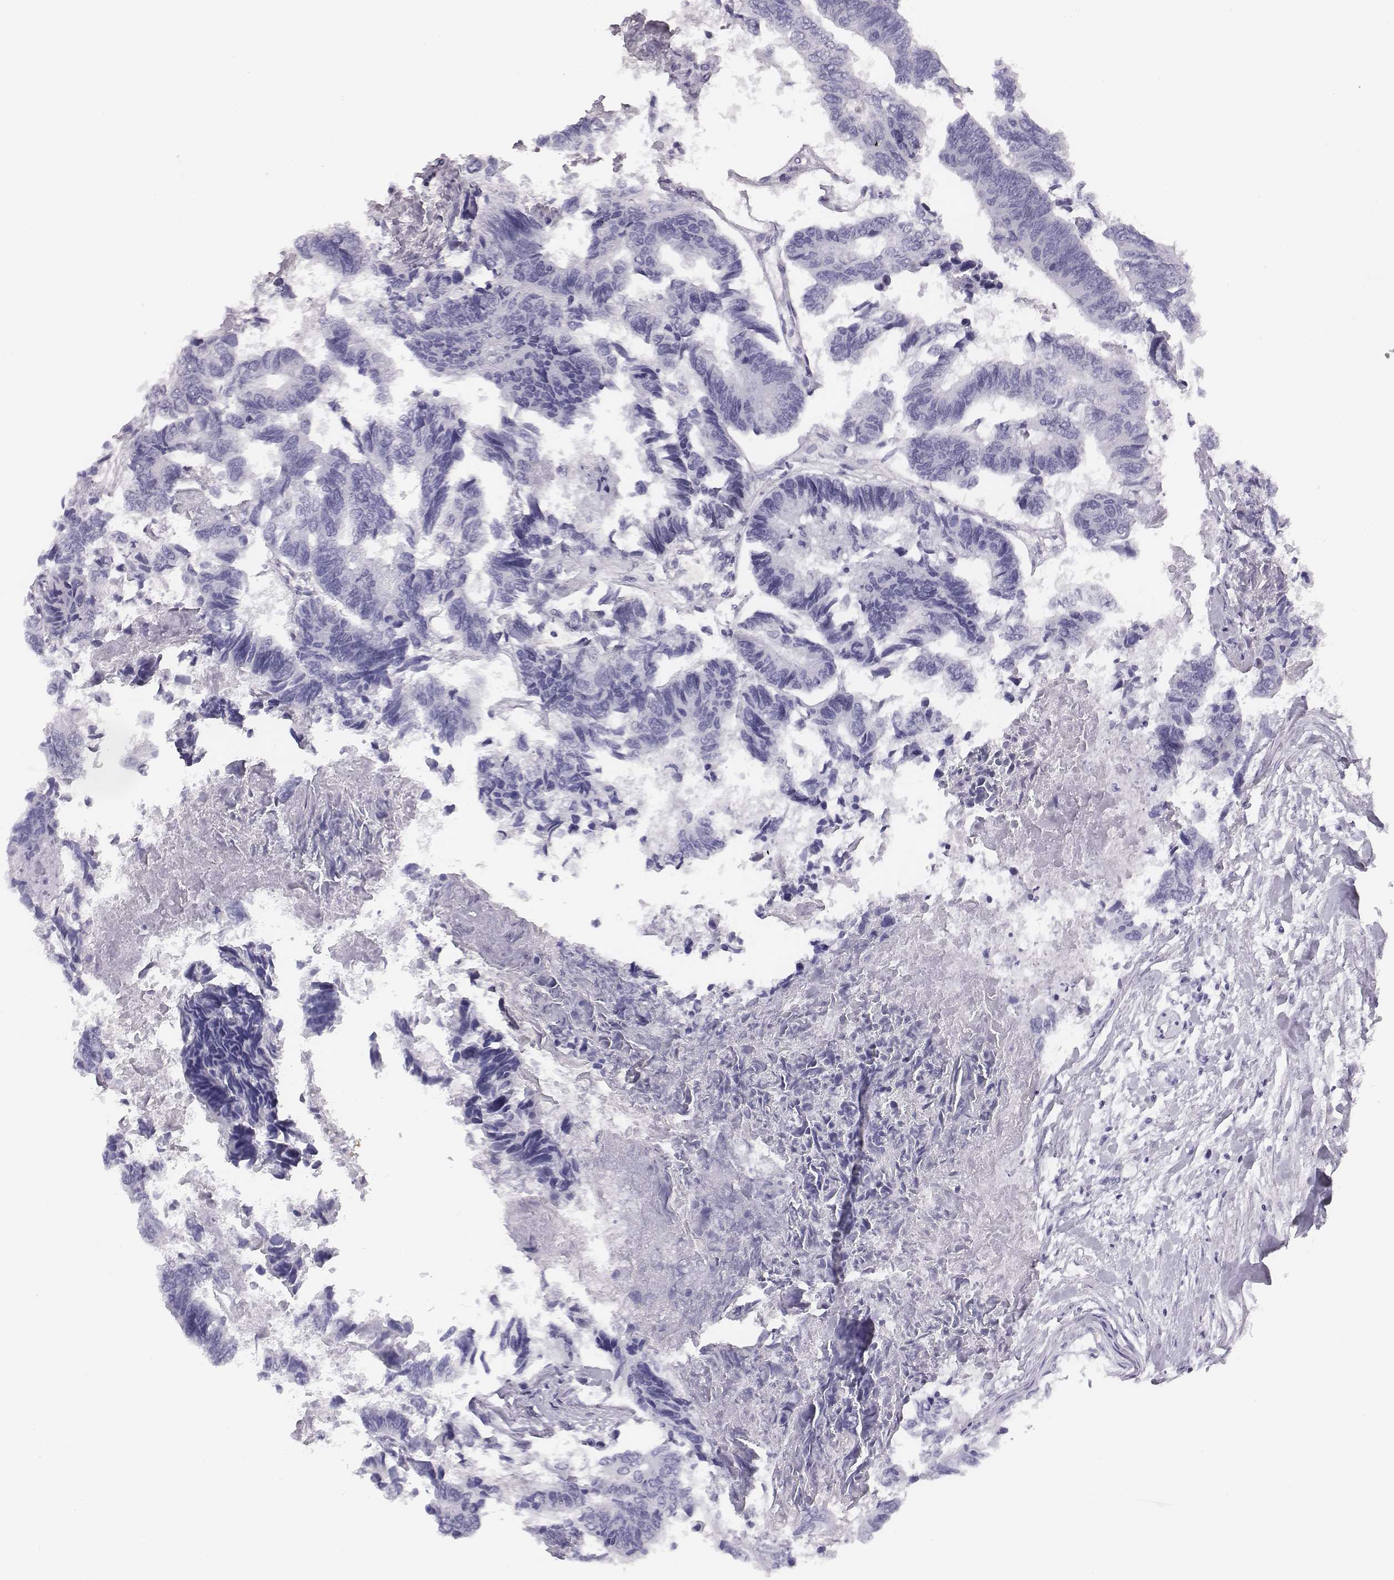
{"staining": {"intensity": "negative", "quantity": "none", "location": "none"}, "tissue": "colorectal cancer", "cell_type": "Tumor cells", "image_type": "cancer", "snomed": [{"axis": "morphology", "description": "Adenocarcinoma, NOS"}, {"axis": "topography", "description": "Colon"}], "caption": "DAB immunohistochemical staining of human colorectal cancer (adenocarcinoma) displays no significant staining in tumor cells.", "gene": "HBZ", "patient": {"sex": "female", "age": 65}}